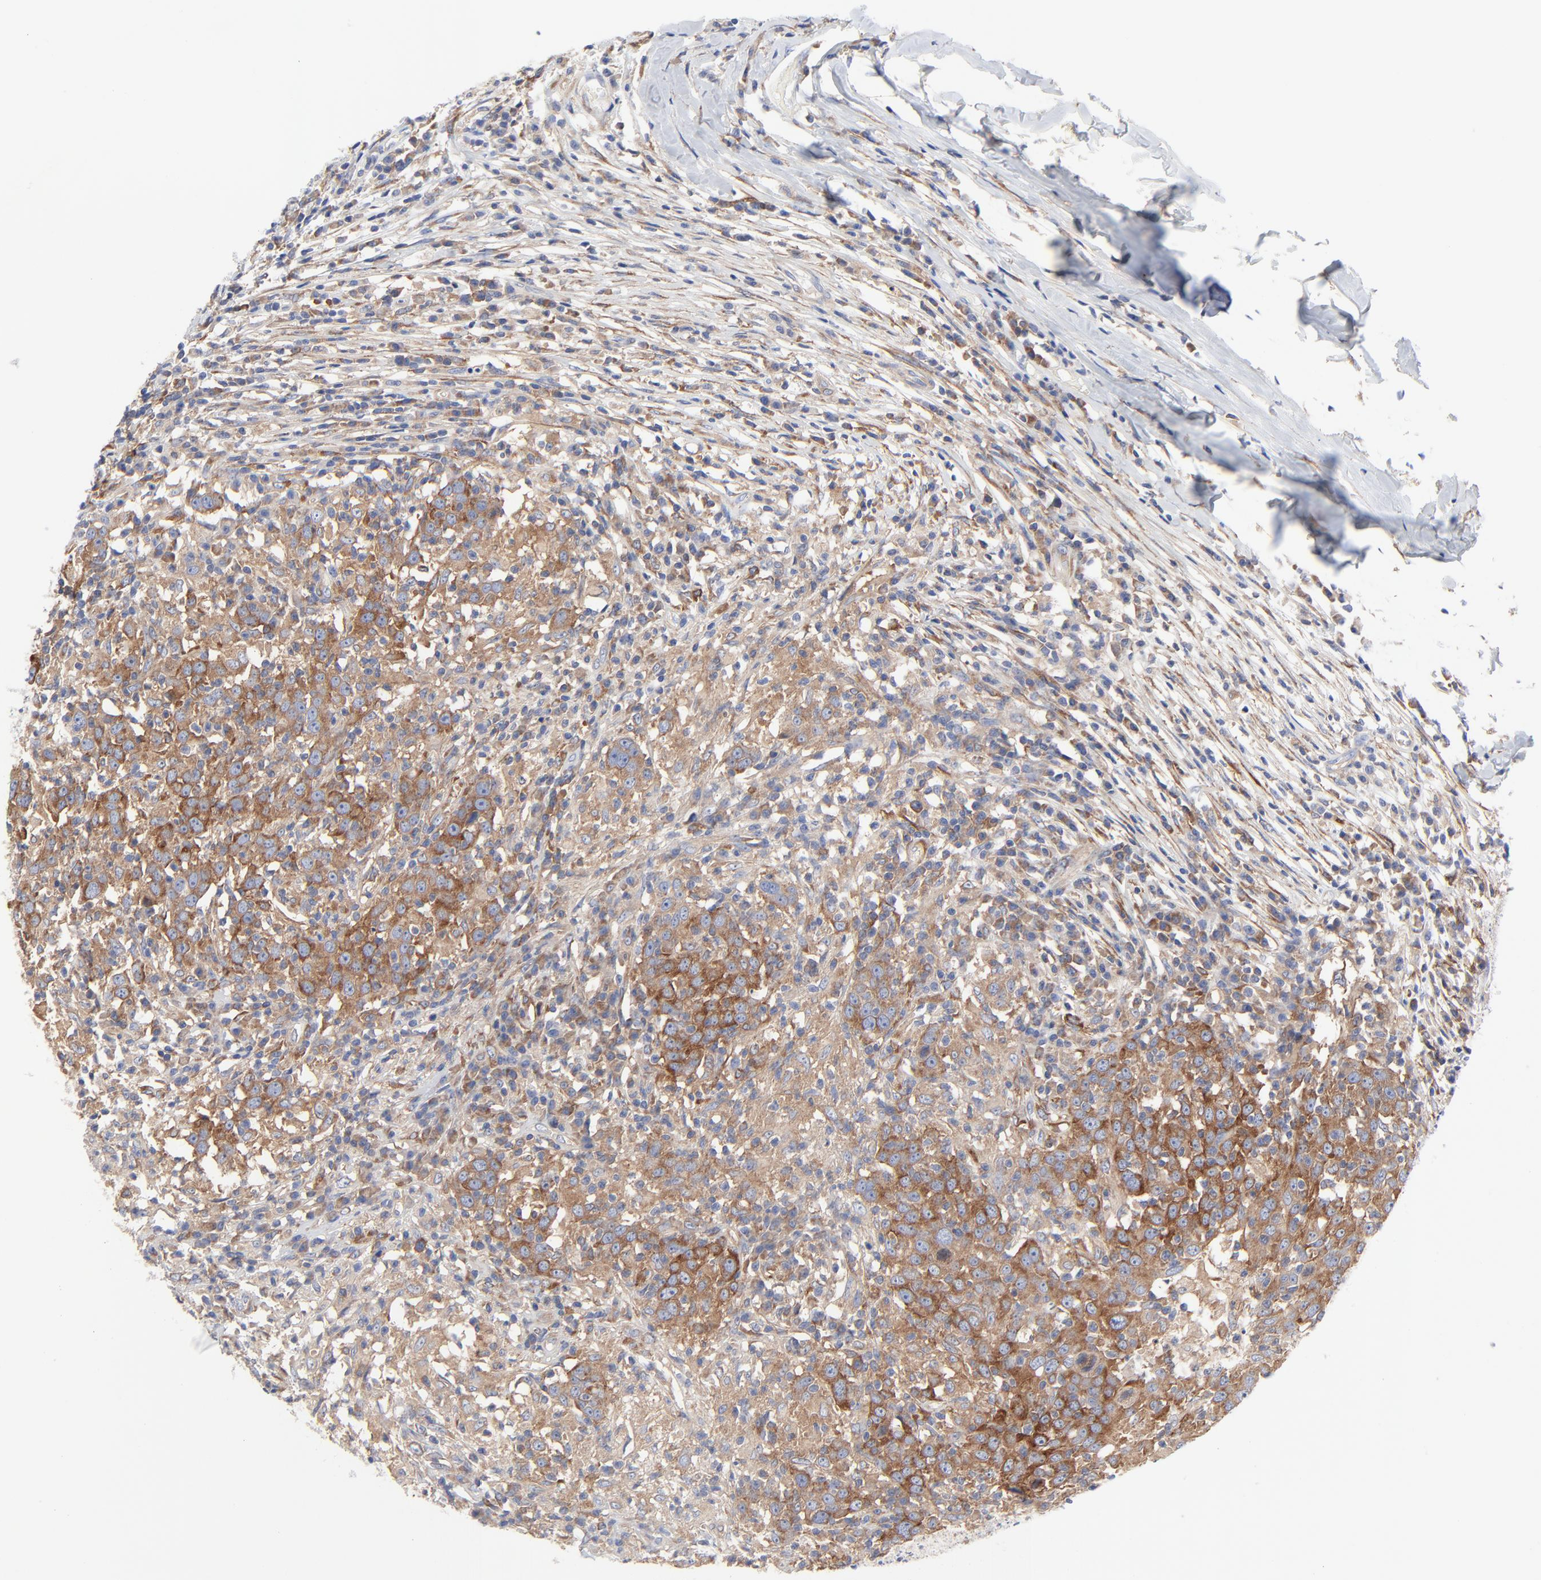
{"staining": {"intensity": "moderate", "quantity": "25%-75%", "location": "cytoplasmic/membranous"}, "tissue": "head and neck cancer", "cell_type": "Tumor cells", "image_type": "cancer", "snomed": [{"axis": "morphology", "description": "Adenocarcinoma, NOS"}, {"axis": "topography", "description": "Salivary gland"}, {"axis": "topography", "description": "Head-Neck"}], "caption": "Approximately 25%-75% of tumor cells in human head and neck cancer display moderate cytoplasmic/membranous protein positivity as visualized by brown immunohistochemical staining.", "gene": "STAT2", "patient": {"sex": "female", "age": 65}}